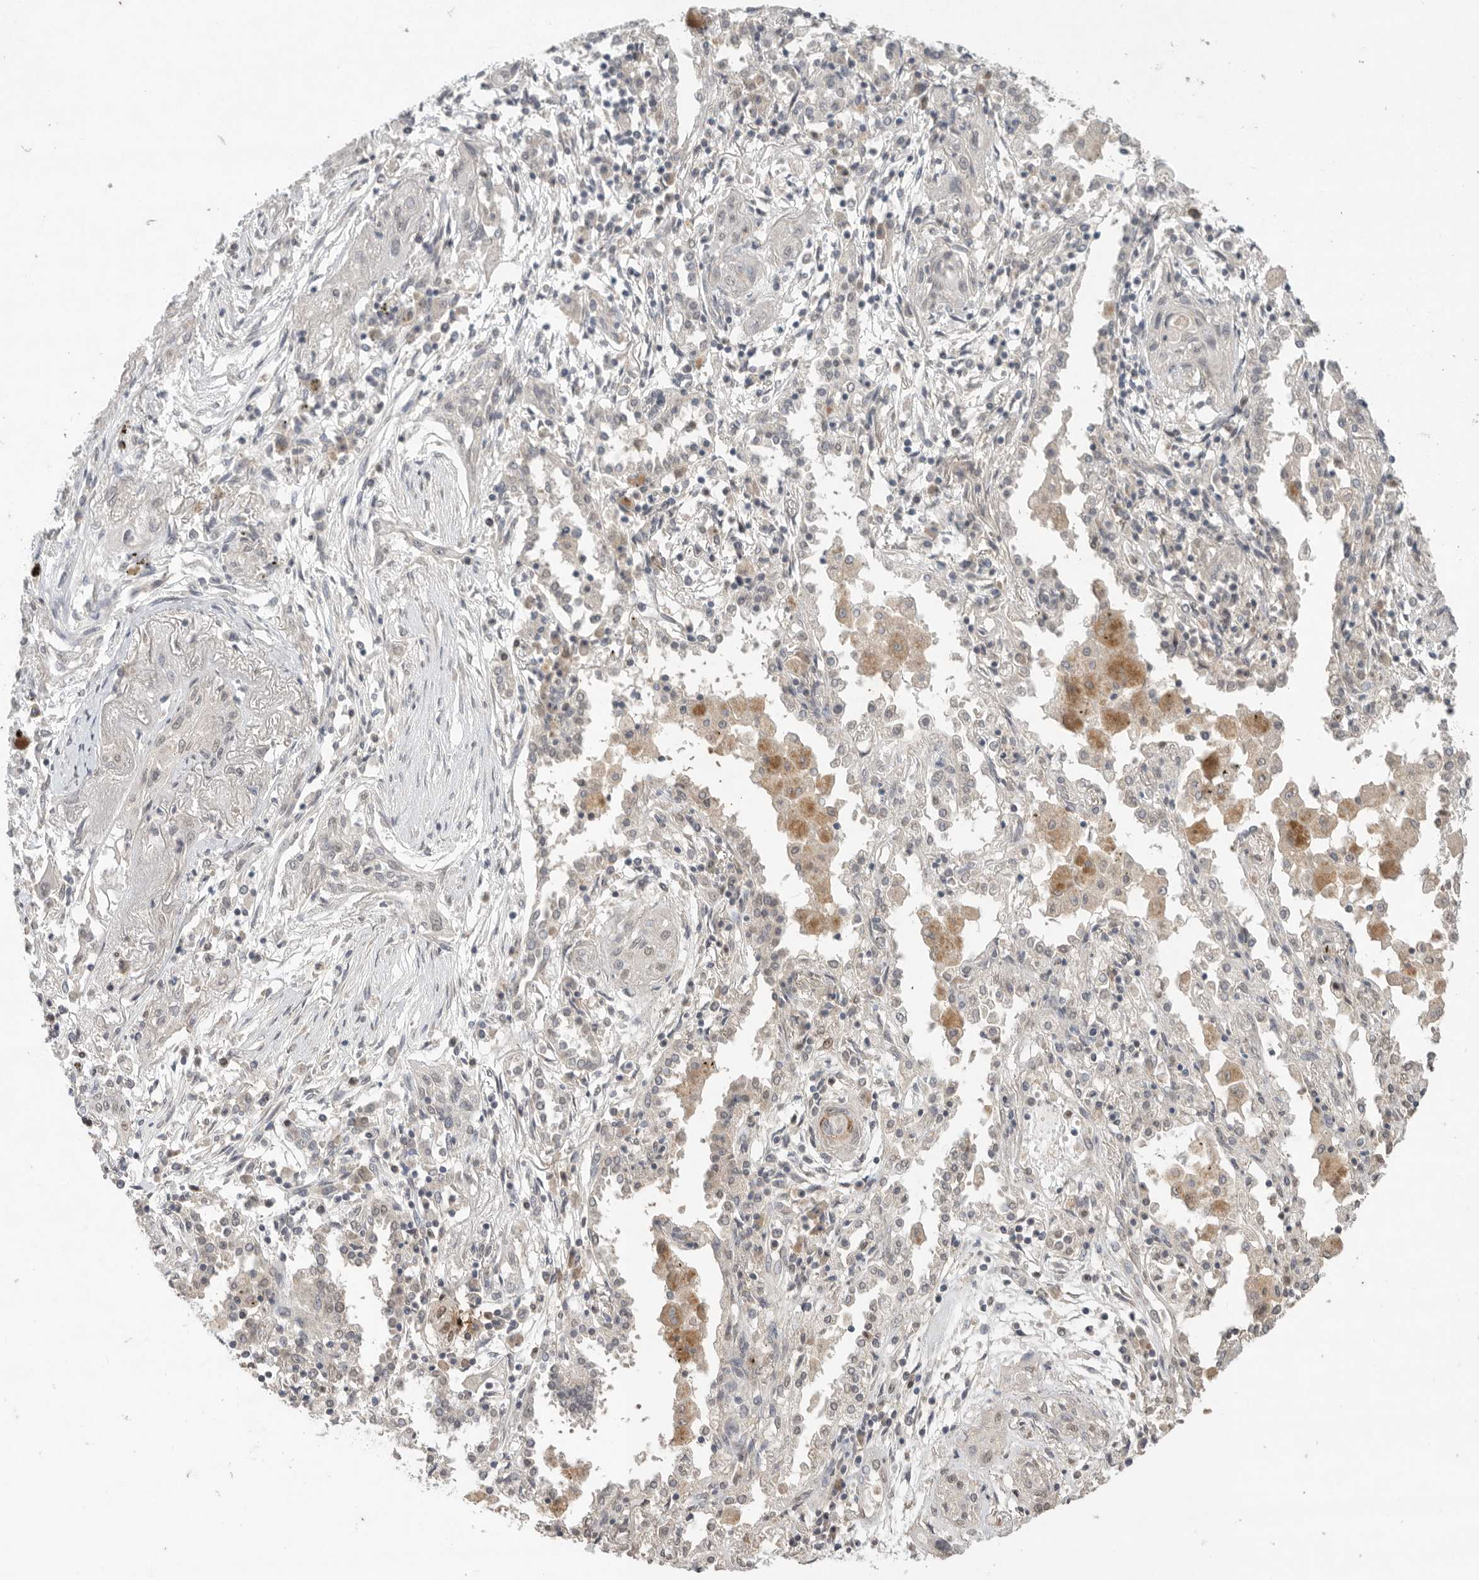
{"staining": {"intensity": "negative", "quantity": "none", "location": "none"}, "tissue": "lung cancer", "cell_type": "Tumor cells", "image_type": "cancer", "snomed": [{"axis": "morphology", "description": "Squamous cell carcinoma, NOS"}, {"axis": "topography", "description": "Lung"}], "caption": "An IHC image of lung cancer (squamous cell carcinoma) is shown. There is no staining in tumor cells of lung cancer (squamous cell carcinoma).", "gene": "KLK5", "patient": {"sex": "female", "age": 47}}